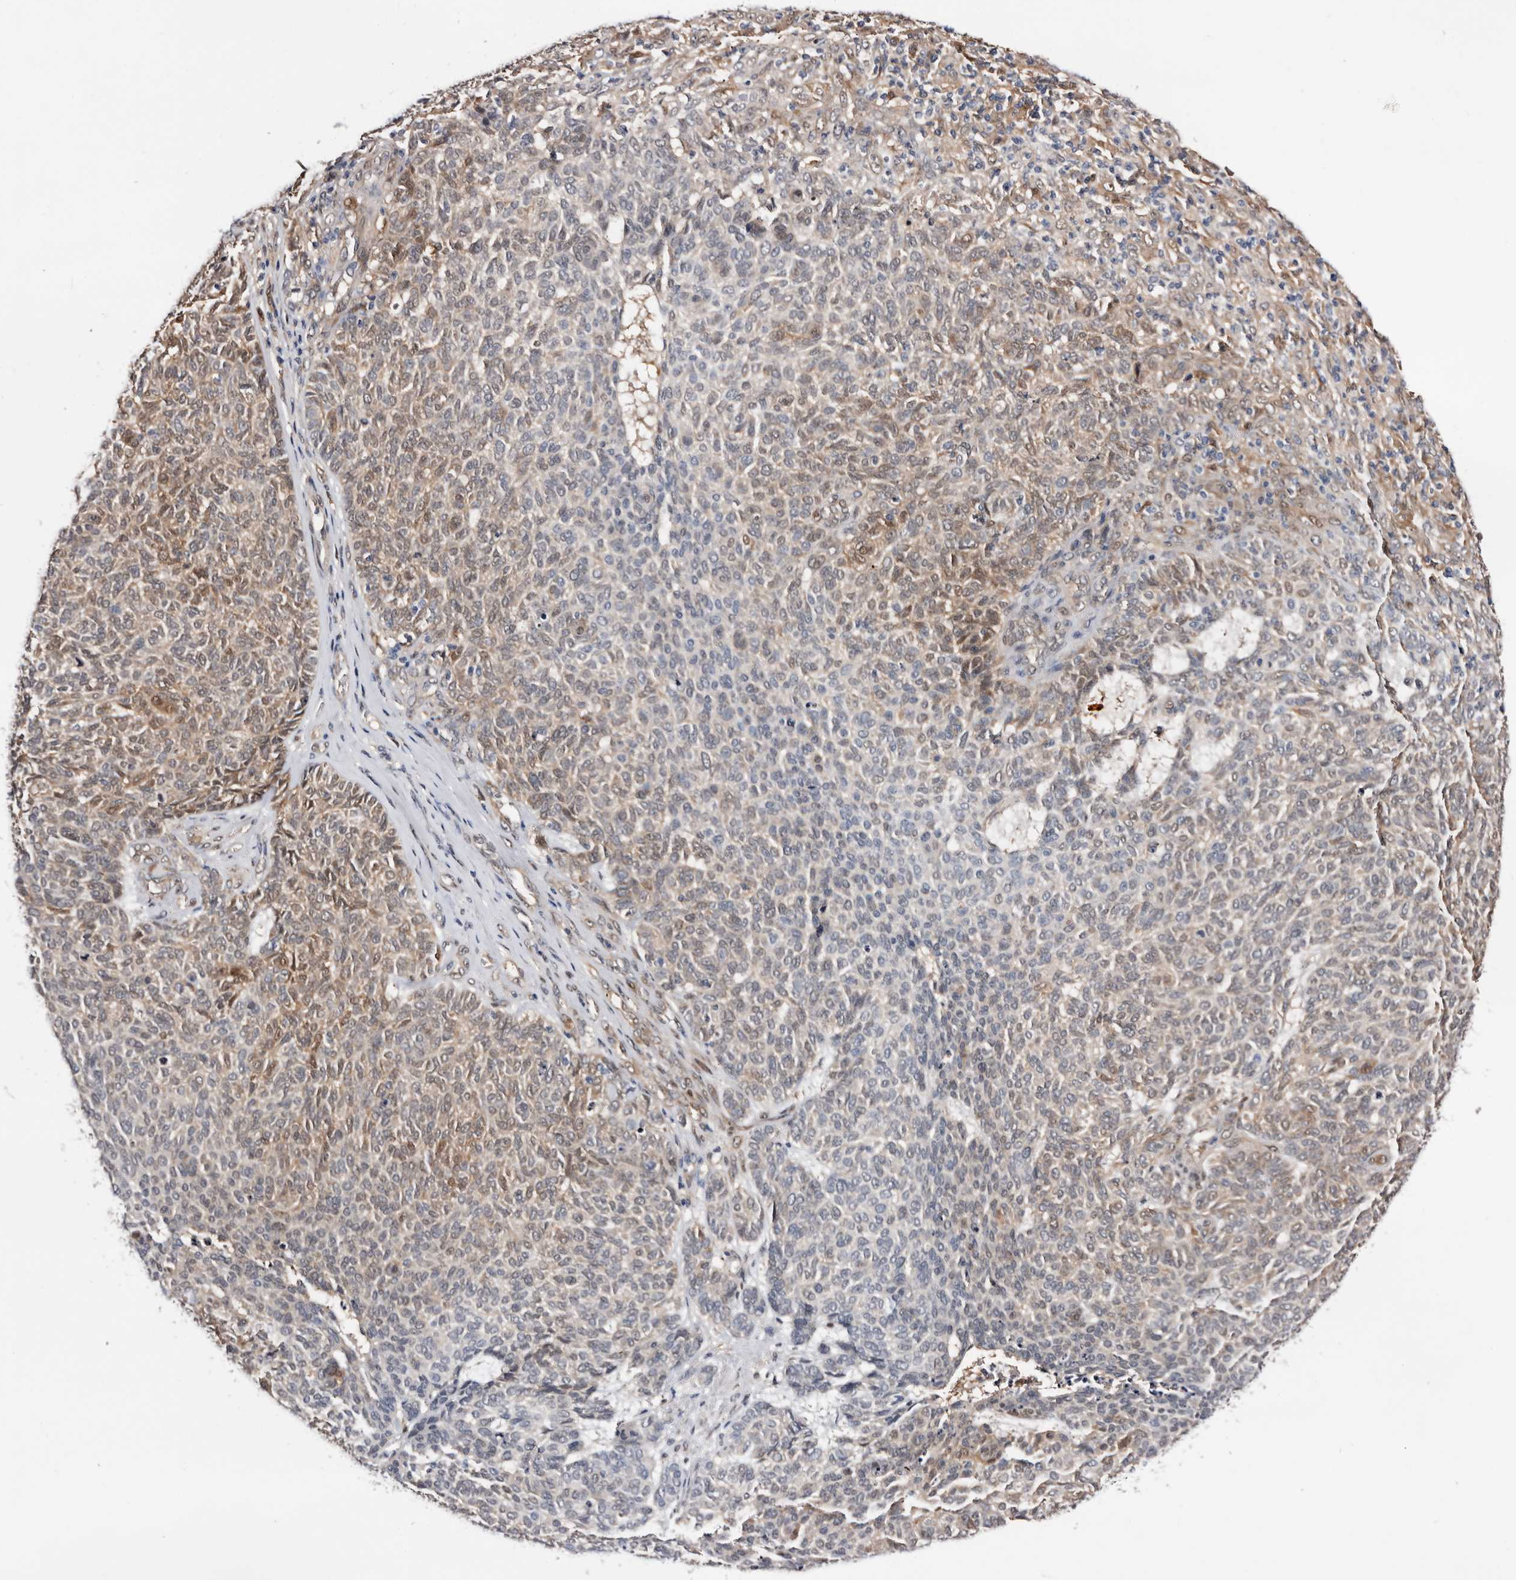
{"staining": {"intensity": "weak", "quantity": "25%-75%", "location": "cytoplasmic/membranous"}, "tissue": "skin cancer", "cell_type": "Tumor cells", "image_type": "cancer", "snomed": [{"axis": "morphology", "description": "Squamous cell carcinoma, NOS"}, {"axis": "topography", "description": "Skin"}], "caption": "High-magnification brightfield microscopy of squamous cell carcinoma (skin) stained with DAB (3,3'-diaminobenzidine) (brown) and counterstained with hematoxylin (blue). tumor cells exhibit weak cytoplasmic/membranous staining is appreciated in about25%-75% of cells. (DAB IHC with brightfield microscopy, high magnification).", "gene": "TP53I3", "patient": {"sex": "female", "age": 90}}